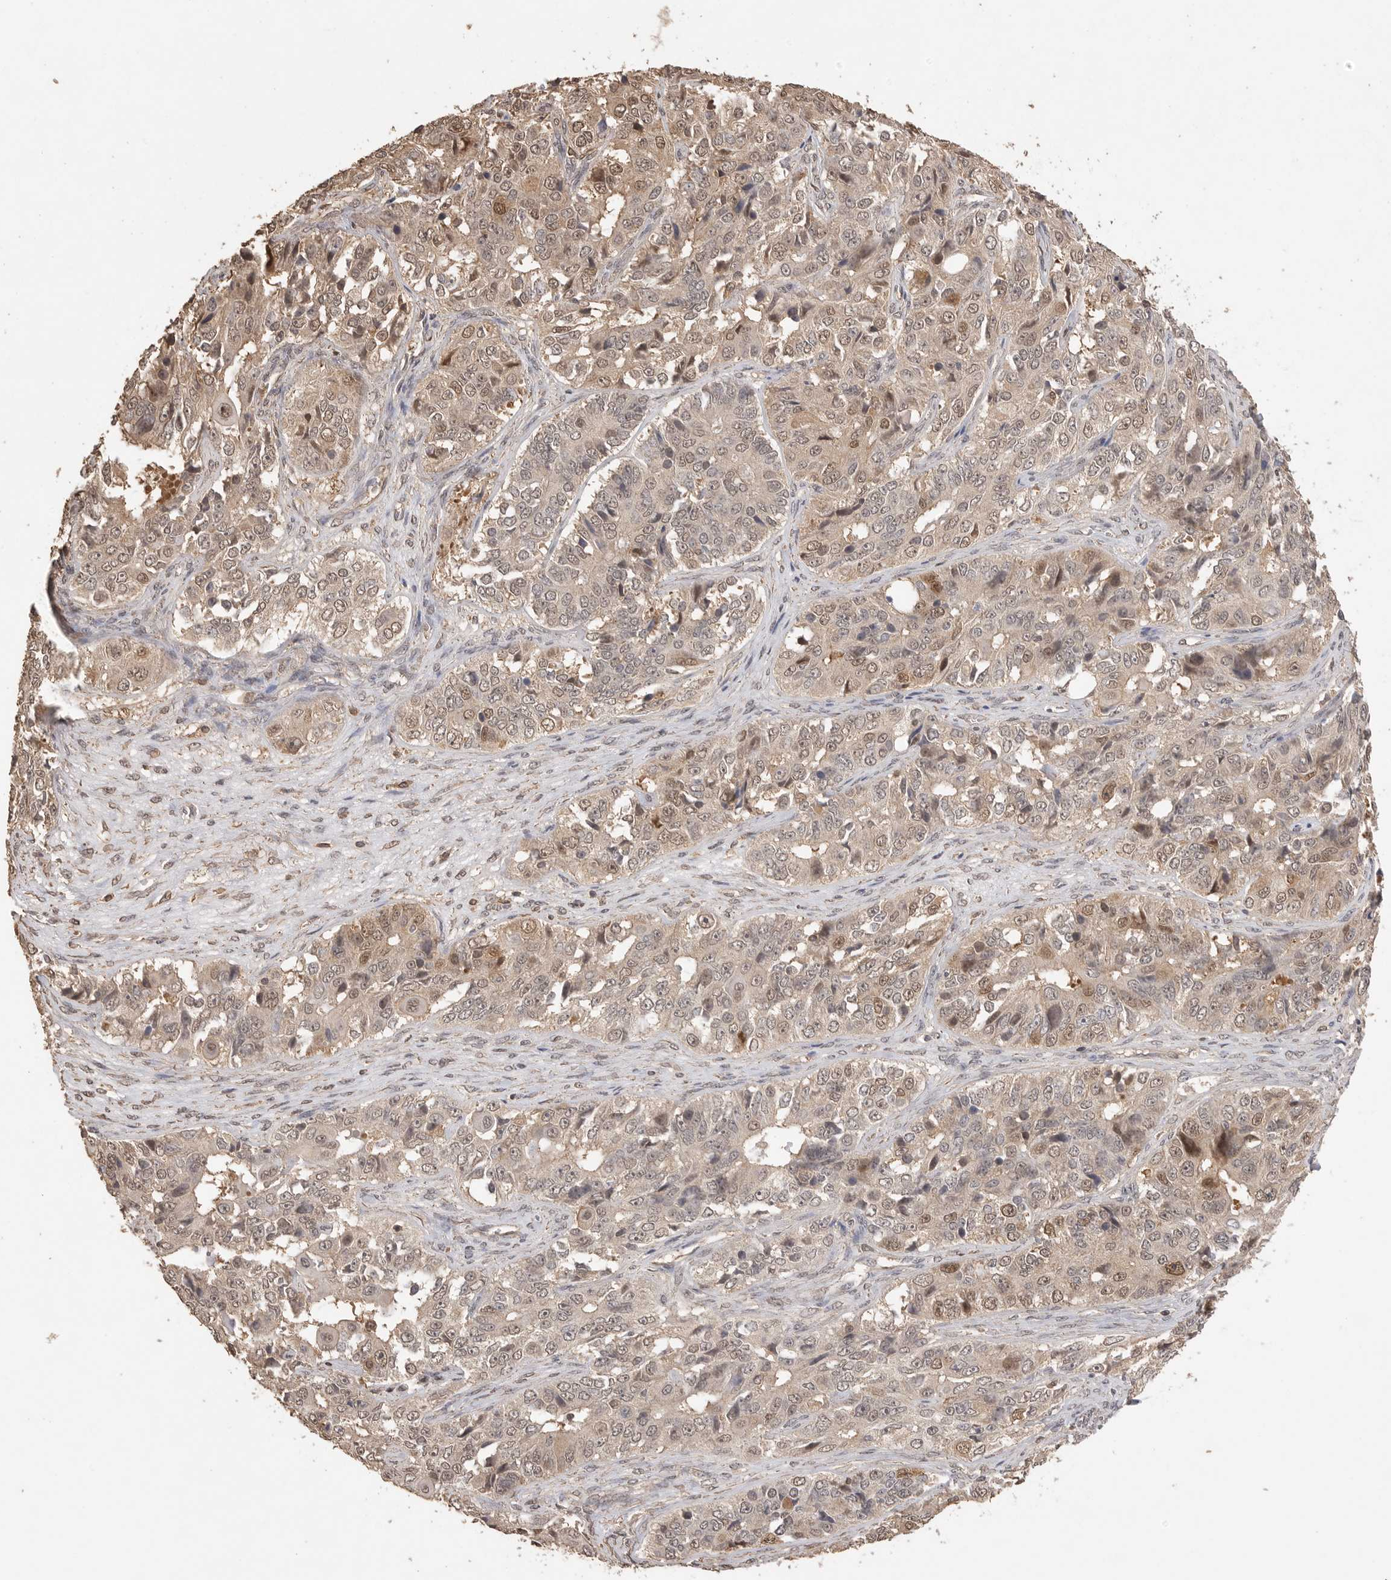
{"staining": {"intensity": "moderate", "quantity": "25%-75%", "location": "cytoplasmic/membranous,nuclear"}, "tissue": "ovarian cancer", "cell_type": "Tumor cells", "image_type": "cancer", "snomed": [{"axis": "morphology", "description": "Carcinoma, endometroid"}, {"axis": "topography", "description": "Ovary"}], "caption": "DAB (3,3'-diaminobenzidine) immunohistochemical staining of ovarian endometroid carcinoma shows moderate cytoplasmic/membranous and nuclear protein expression in approximately 25%-75% of tumor cells.", "gene": "MAP2K1", "patient": {"sex": "female", "age": 51}}